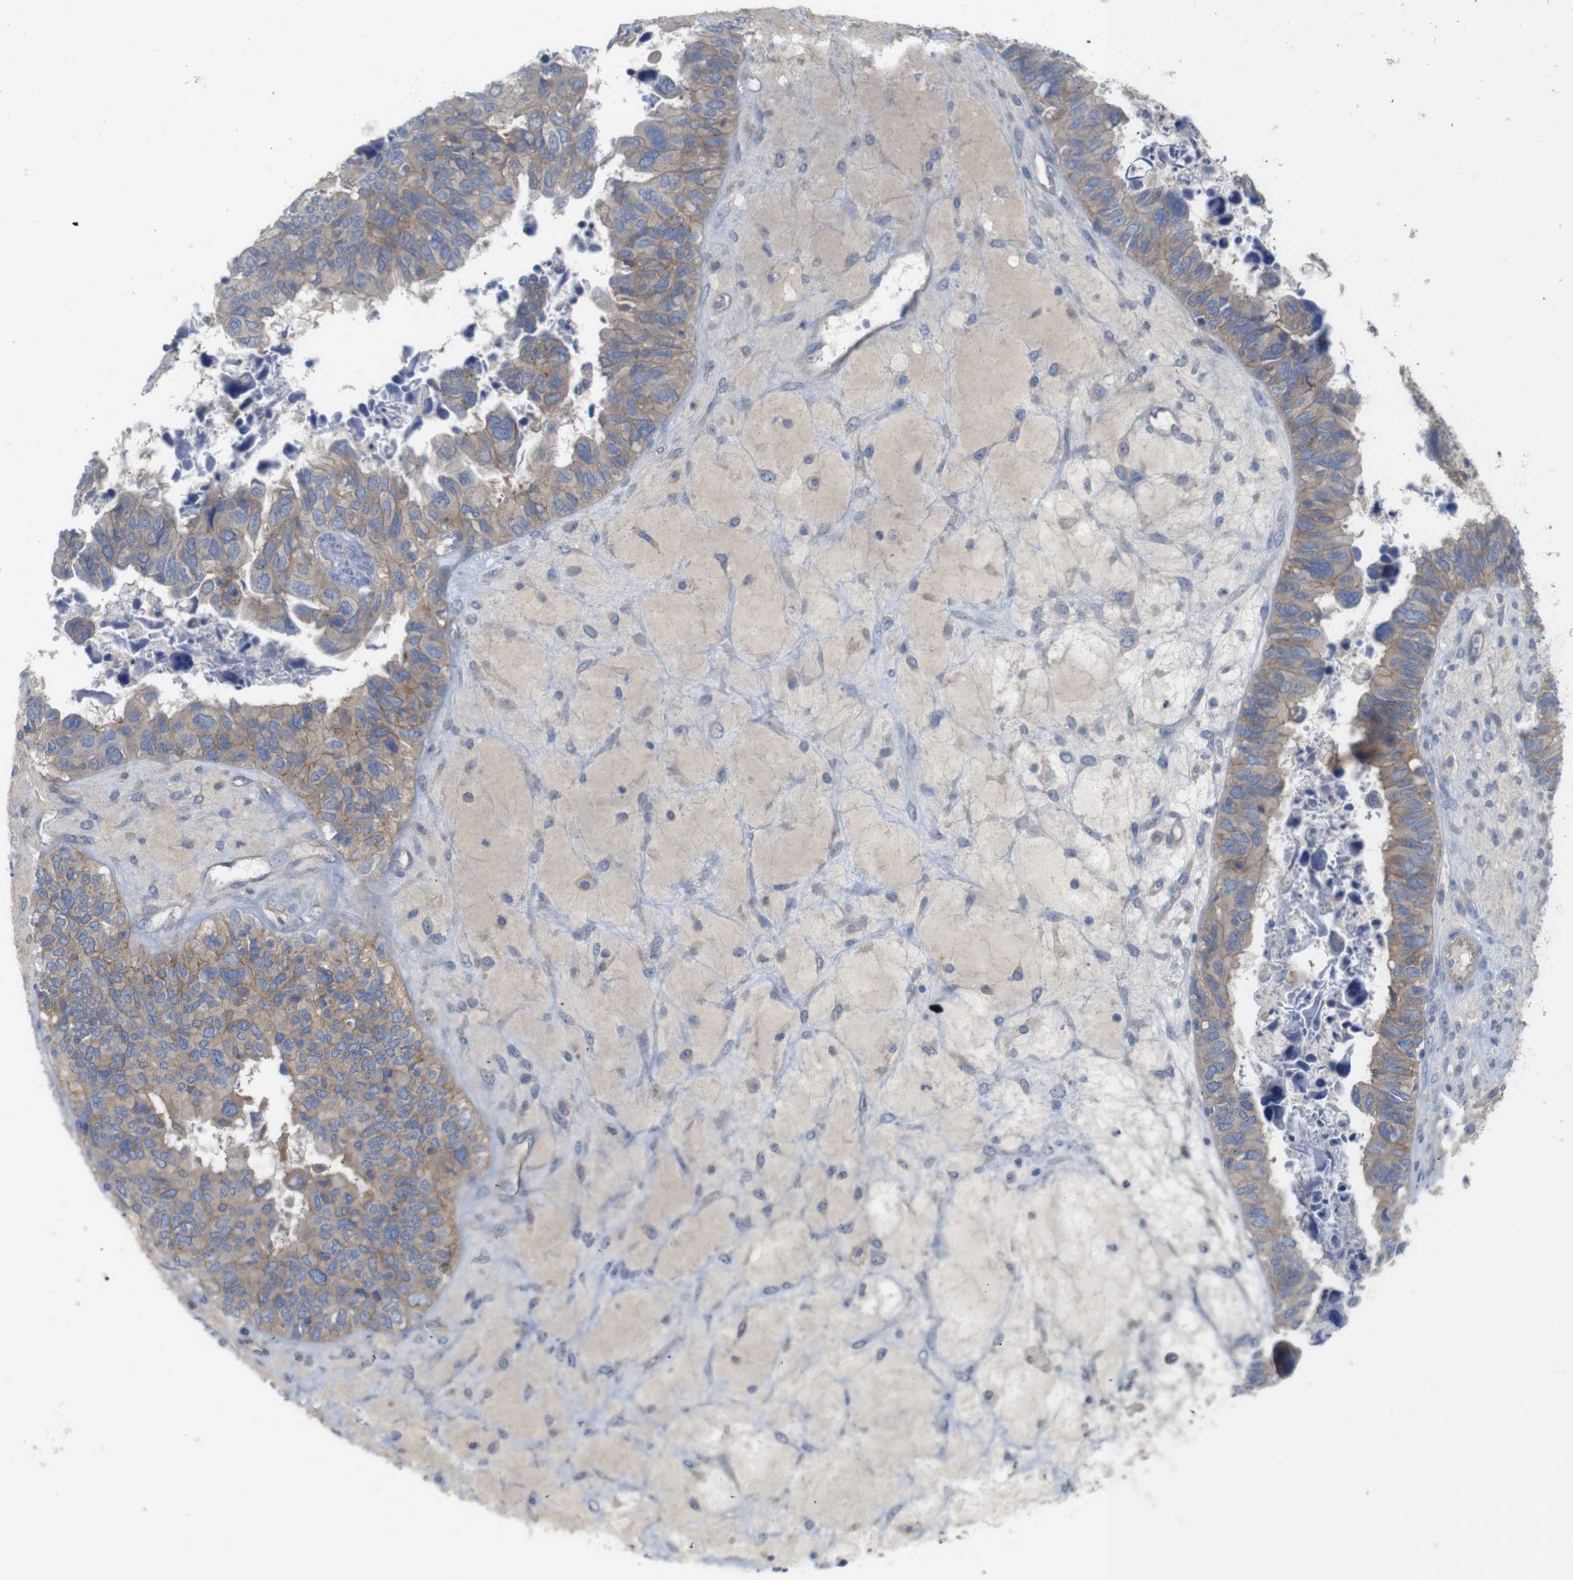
{"staining": {"intensity": "moderate", "quantity": "25%-75%", "location": "cytoplasmic/membranous"}, "tissue": "ovarian cancer", "cell_type": "Tumor cells", "image_type": "cancer", "snomed": [{"axis": "morphology", "description": "Cystadenocarcinoma, serous, NOS"}, {"axis": "topography", "description": "Ovary"}], "caption": "Moderate cytoplasmic/membranous expression for a protein is appreciated in about 25%-75% of tumor cells of ovarian cancer using immunohistochemistry.", "gene": "KIDINS220", "patient": {"sex": "female", "age": 79}}